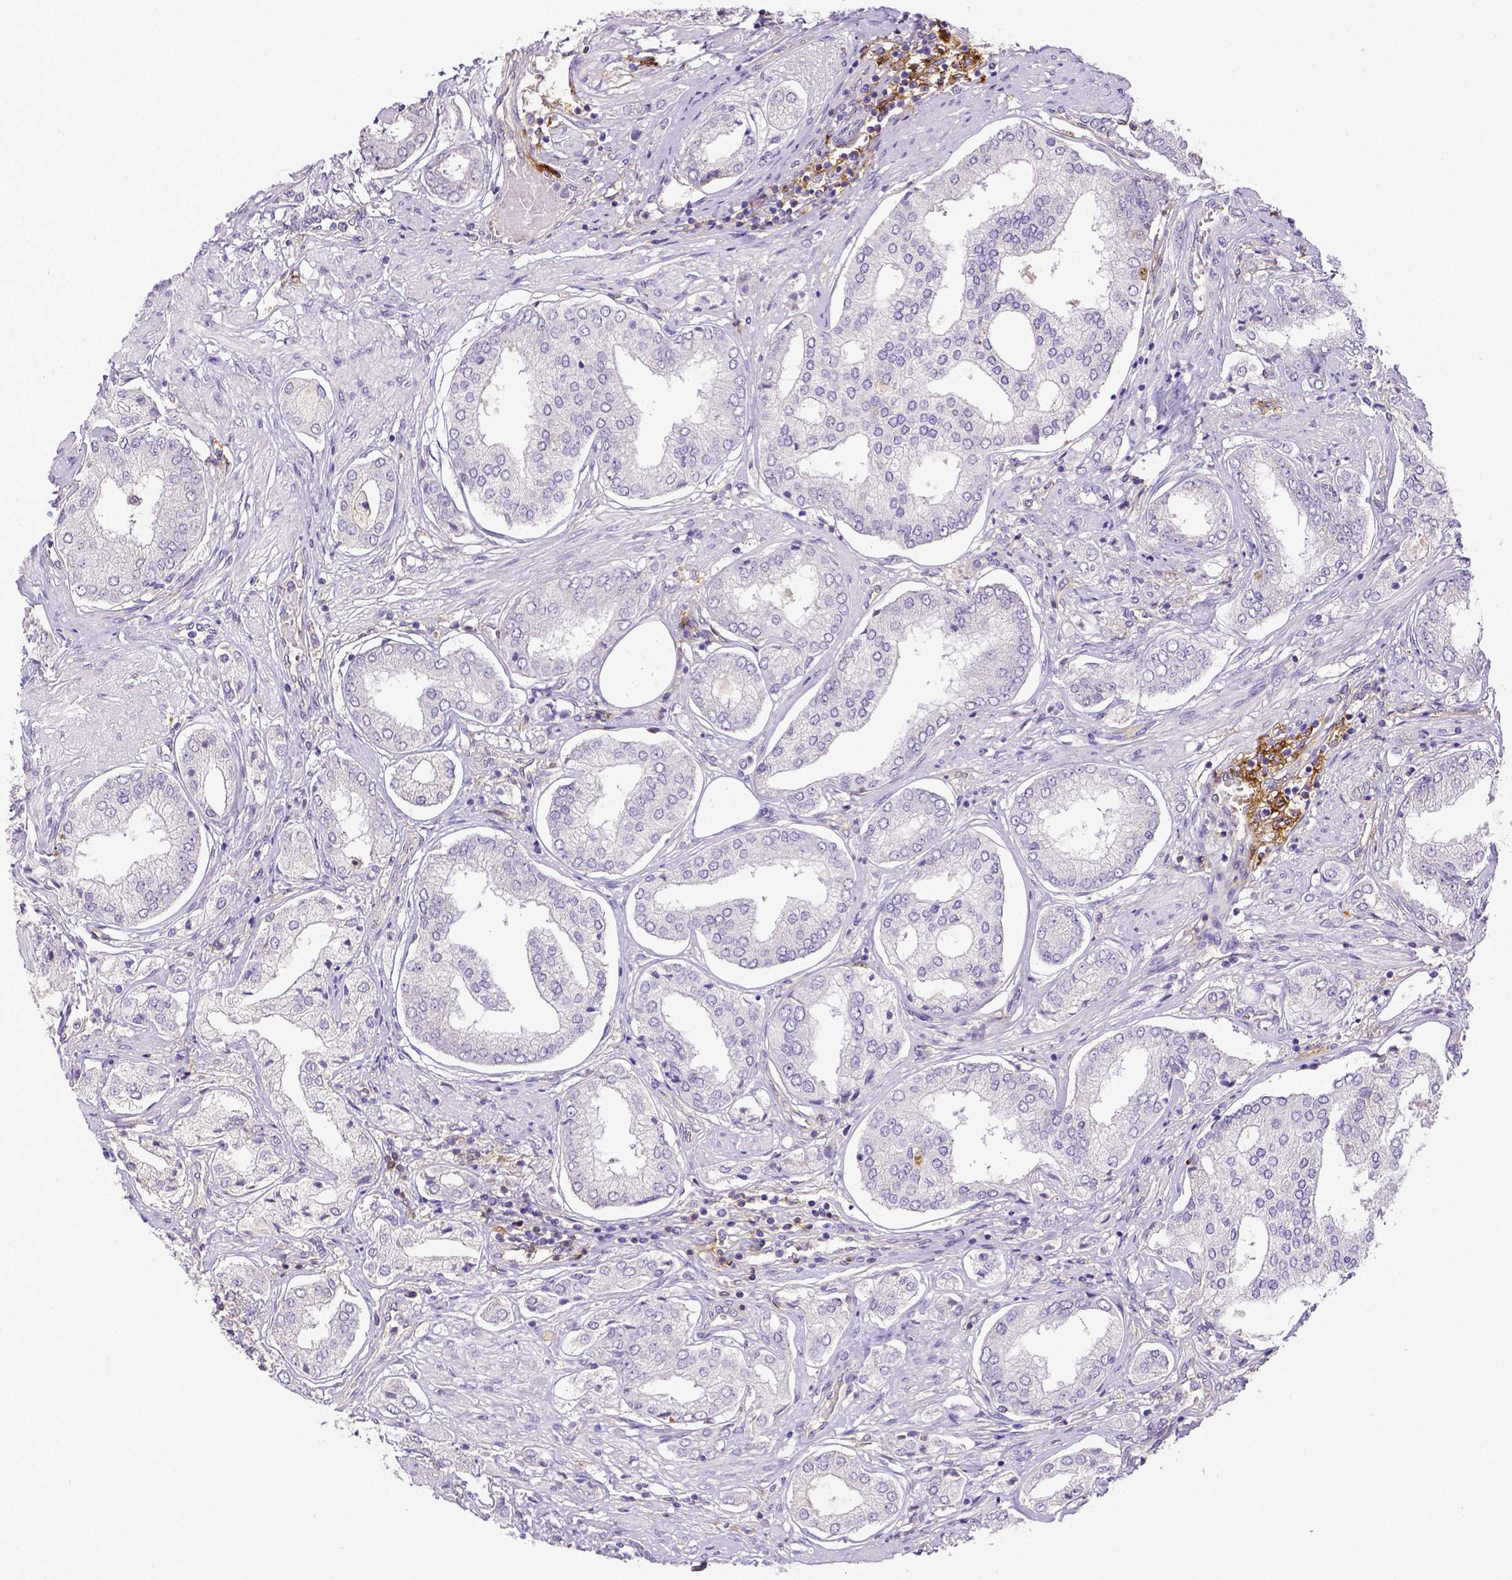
{"staining": {"intensity": "negative", "quantity": "none", "location": "none"}, "tissue": "prostate cancer", "cell_type": "Tumor cells", "image_type": "cancer", "snomed": [{"axis": "morphology", "description": "Adenocarcinoma, NOS"}, {"axis": "topography", "description": "Prostate"}], "caption": "Immunohistochemical staining of prostate cancer displays no significant staining in tumor cells.", "gene": "CD40", "patient": {"sex": "male", "age": 63}}